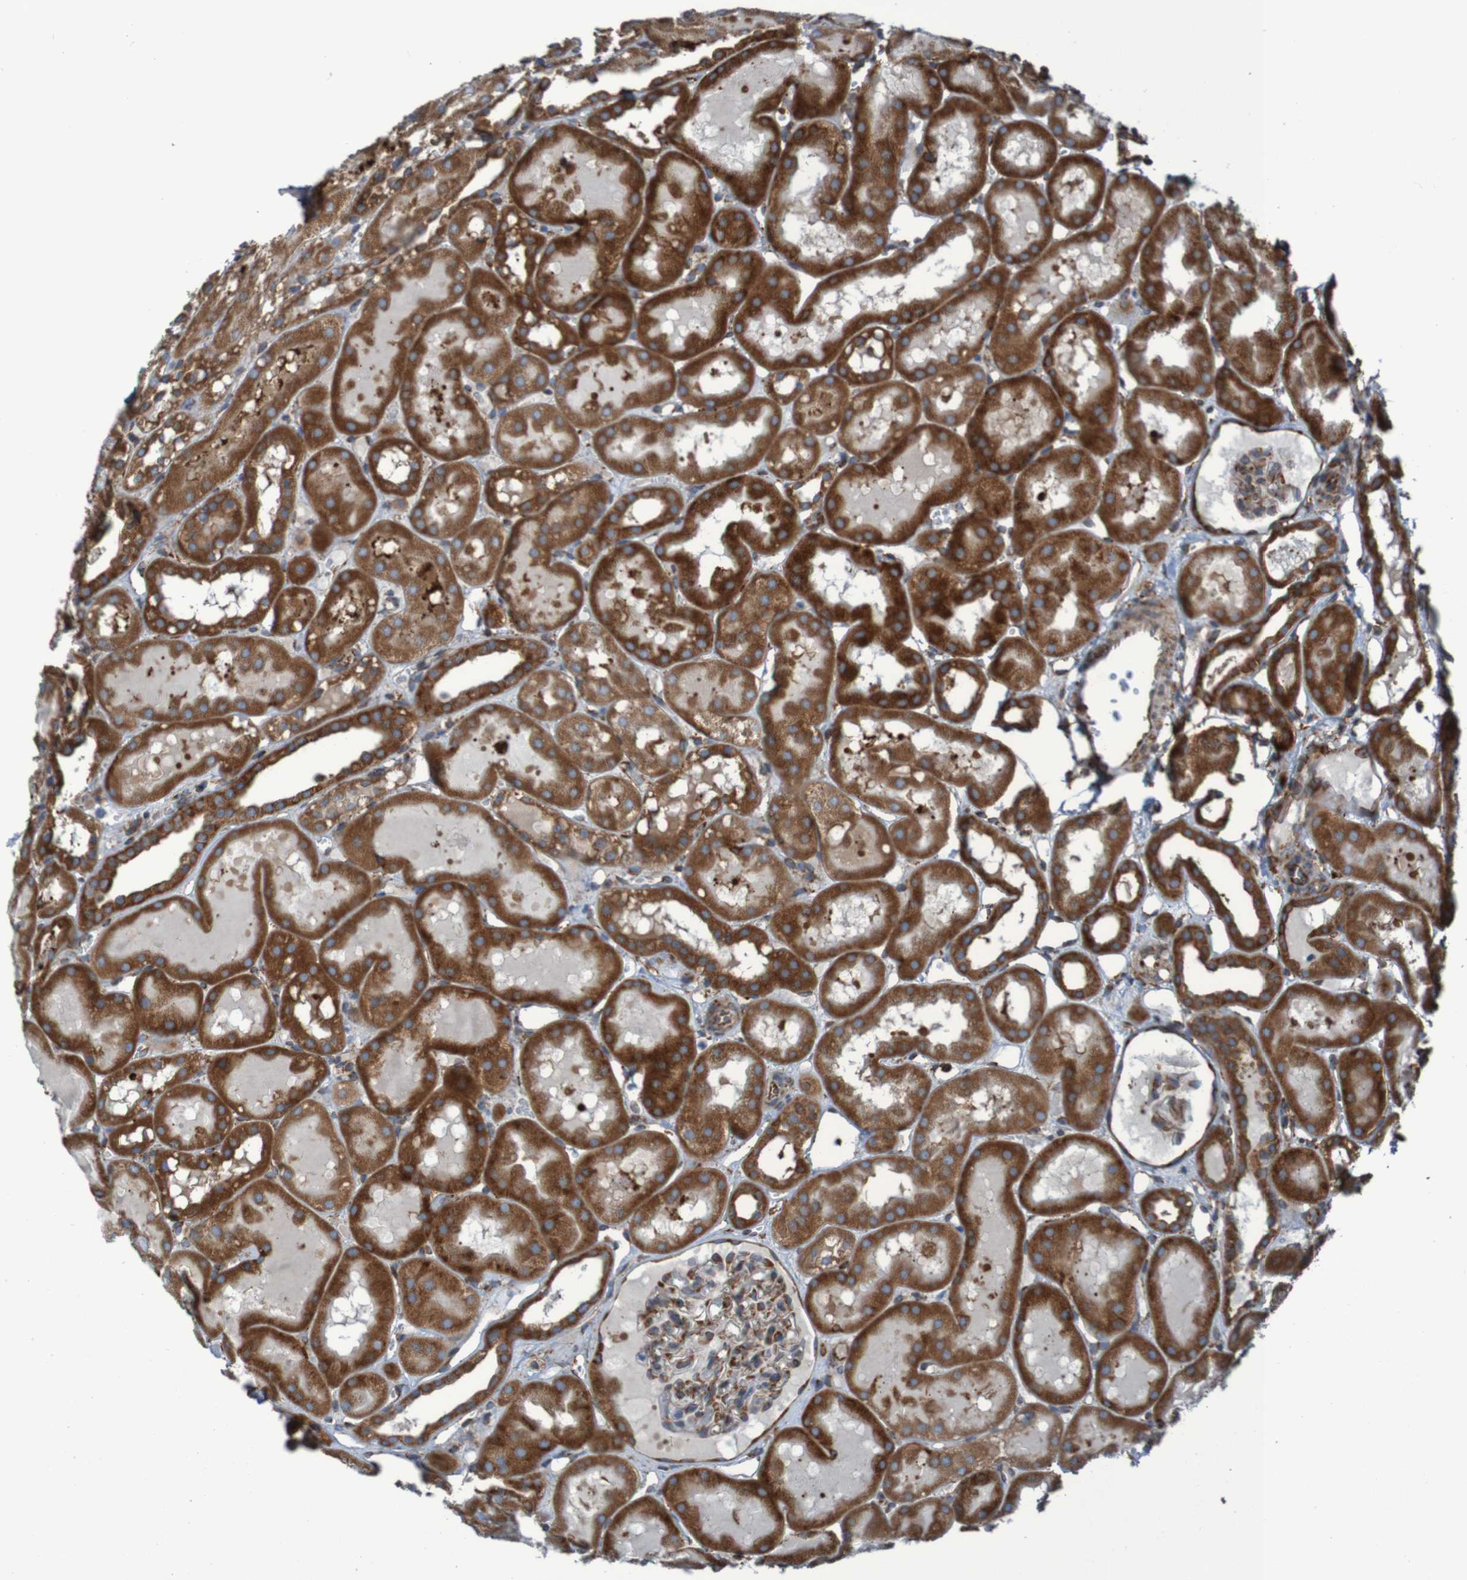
{"staining": {"intensity": "moderate", "quantity": "25%-75%", "location": "cytoplasmic/membranous"}, "tissue": "kidney", "cell_type": "Cells in glomeruli", "image_type": "normal", "snomed": [{"axis": "morphology", "description": "Normal tissue, NOS"}, {"axis": "topography", "description": "Kidney"}, {"axis": "topography", "description": "Urinary bladder"}], "caption": "Human kidney stained for a protein (brown) reveals moderate cytoplasmic/membranous positive positivity in approximately 25%-75% of cells in glomeruli.", "gene": "RPL10", "patient": {"sex": "male", "age": 16}}